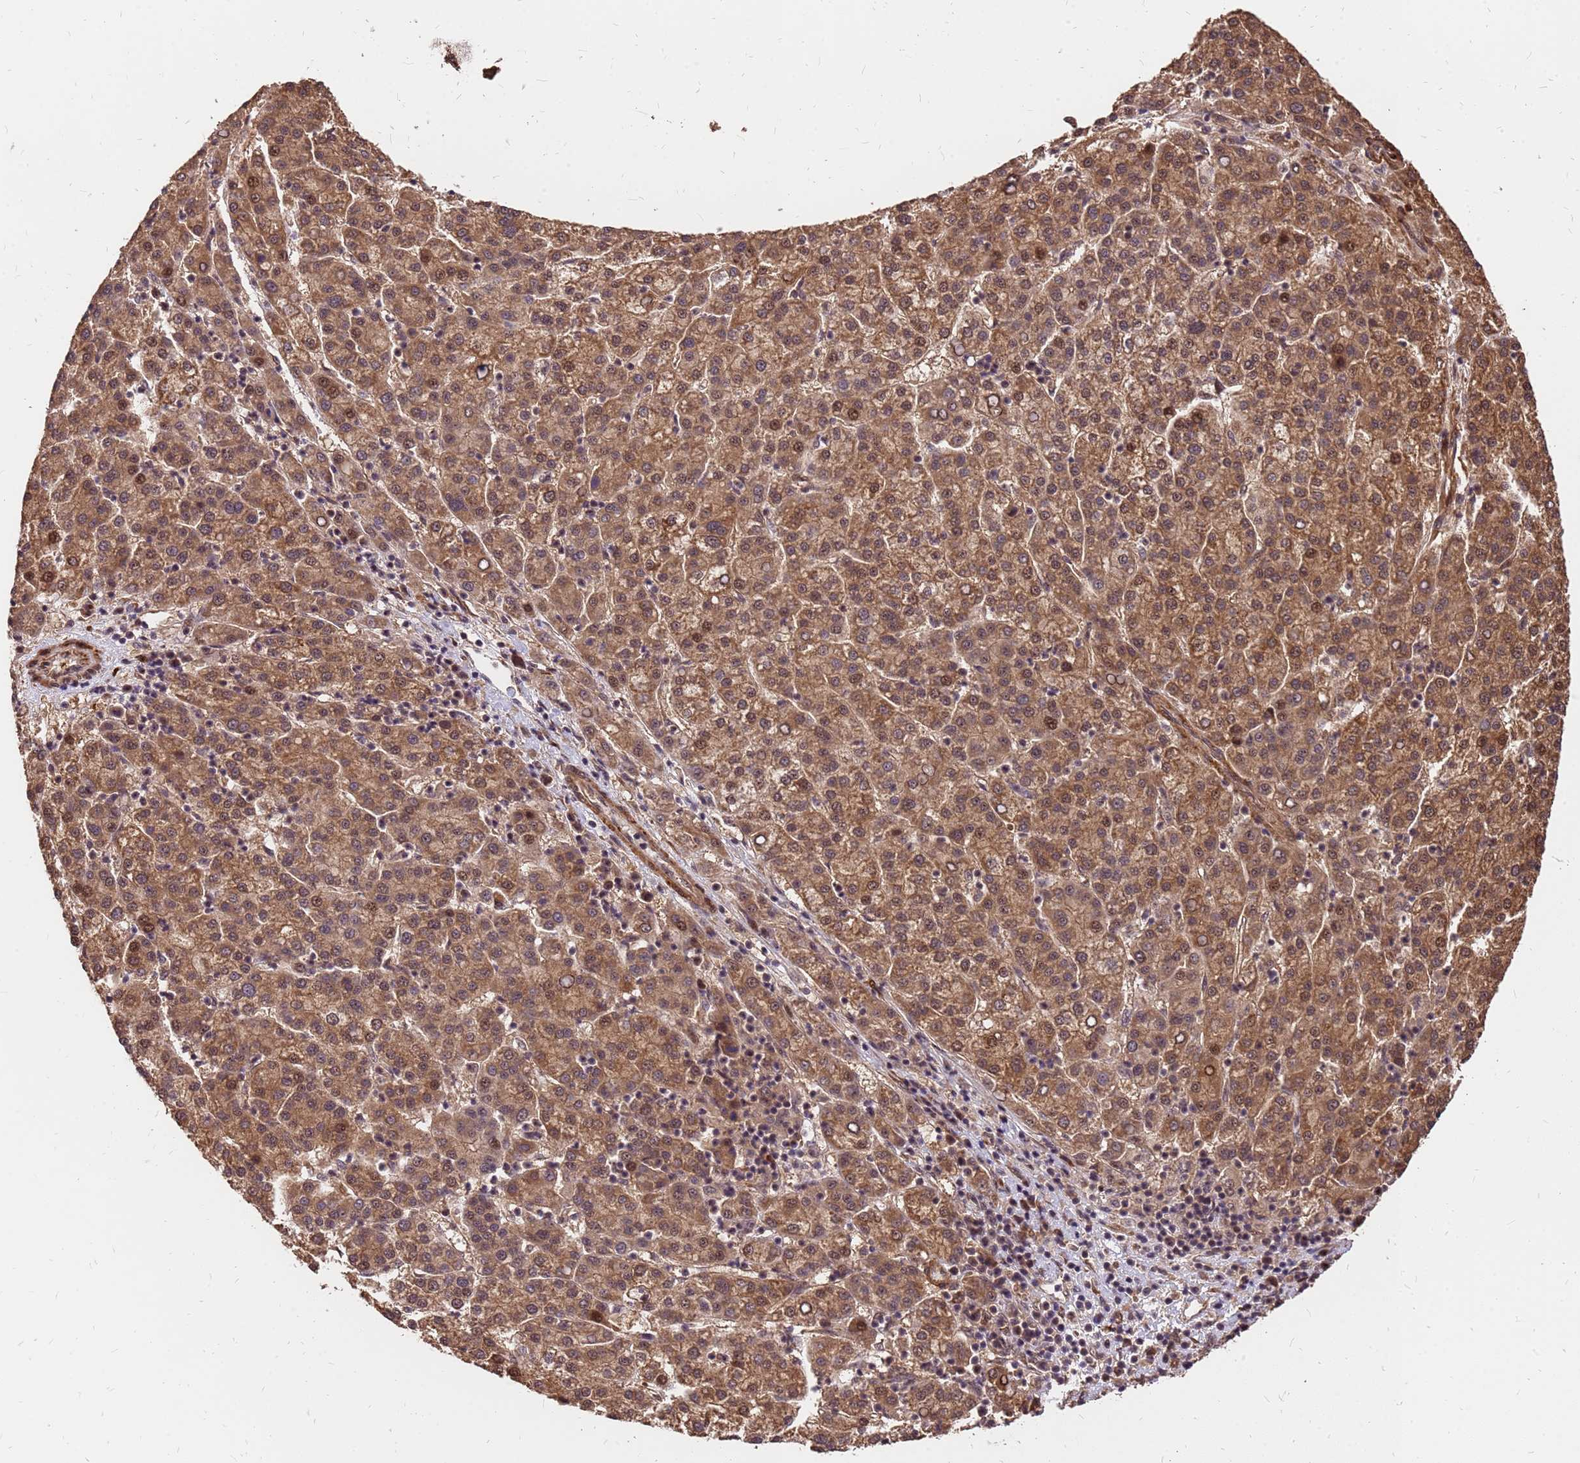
{"staining": {"intensity": "moderate", "quantity": ">75%", "location": "cytoplasmic/membranous,nuclear"}, "tissue": "liver cancer", "cell_type": "Tumor cells", "image_type": "cancer", "snomed": [{"axis": "morphology", "description": "Carcinoma, Hepatocellular, NOS"}, {"axis": "topography", "description": "Liver"}], "caption": "Liver hepatocellular carcinoma stained with DAB immunohistochemistry (IHC) demonstrates medium levels of moderate cytoplasmic/membranous and nuclear positivity in about >75% of tumor cells.", "gene": "GPATCH8", "patient": {"sex": "female", "age": 58}}